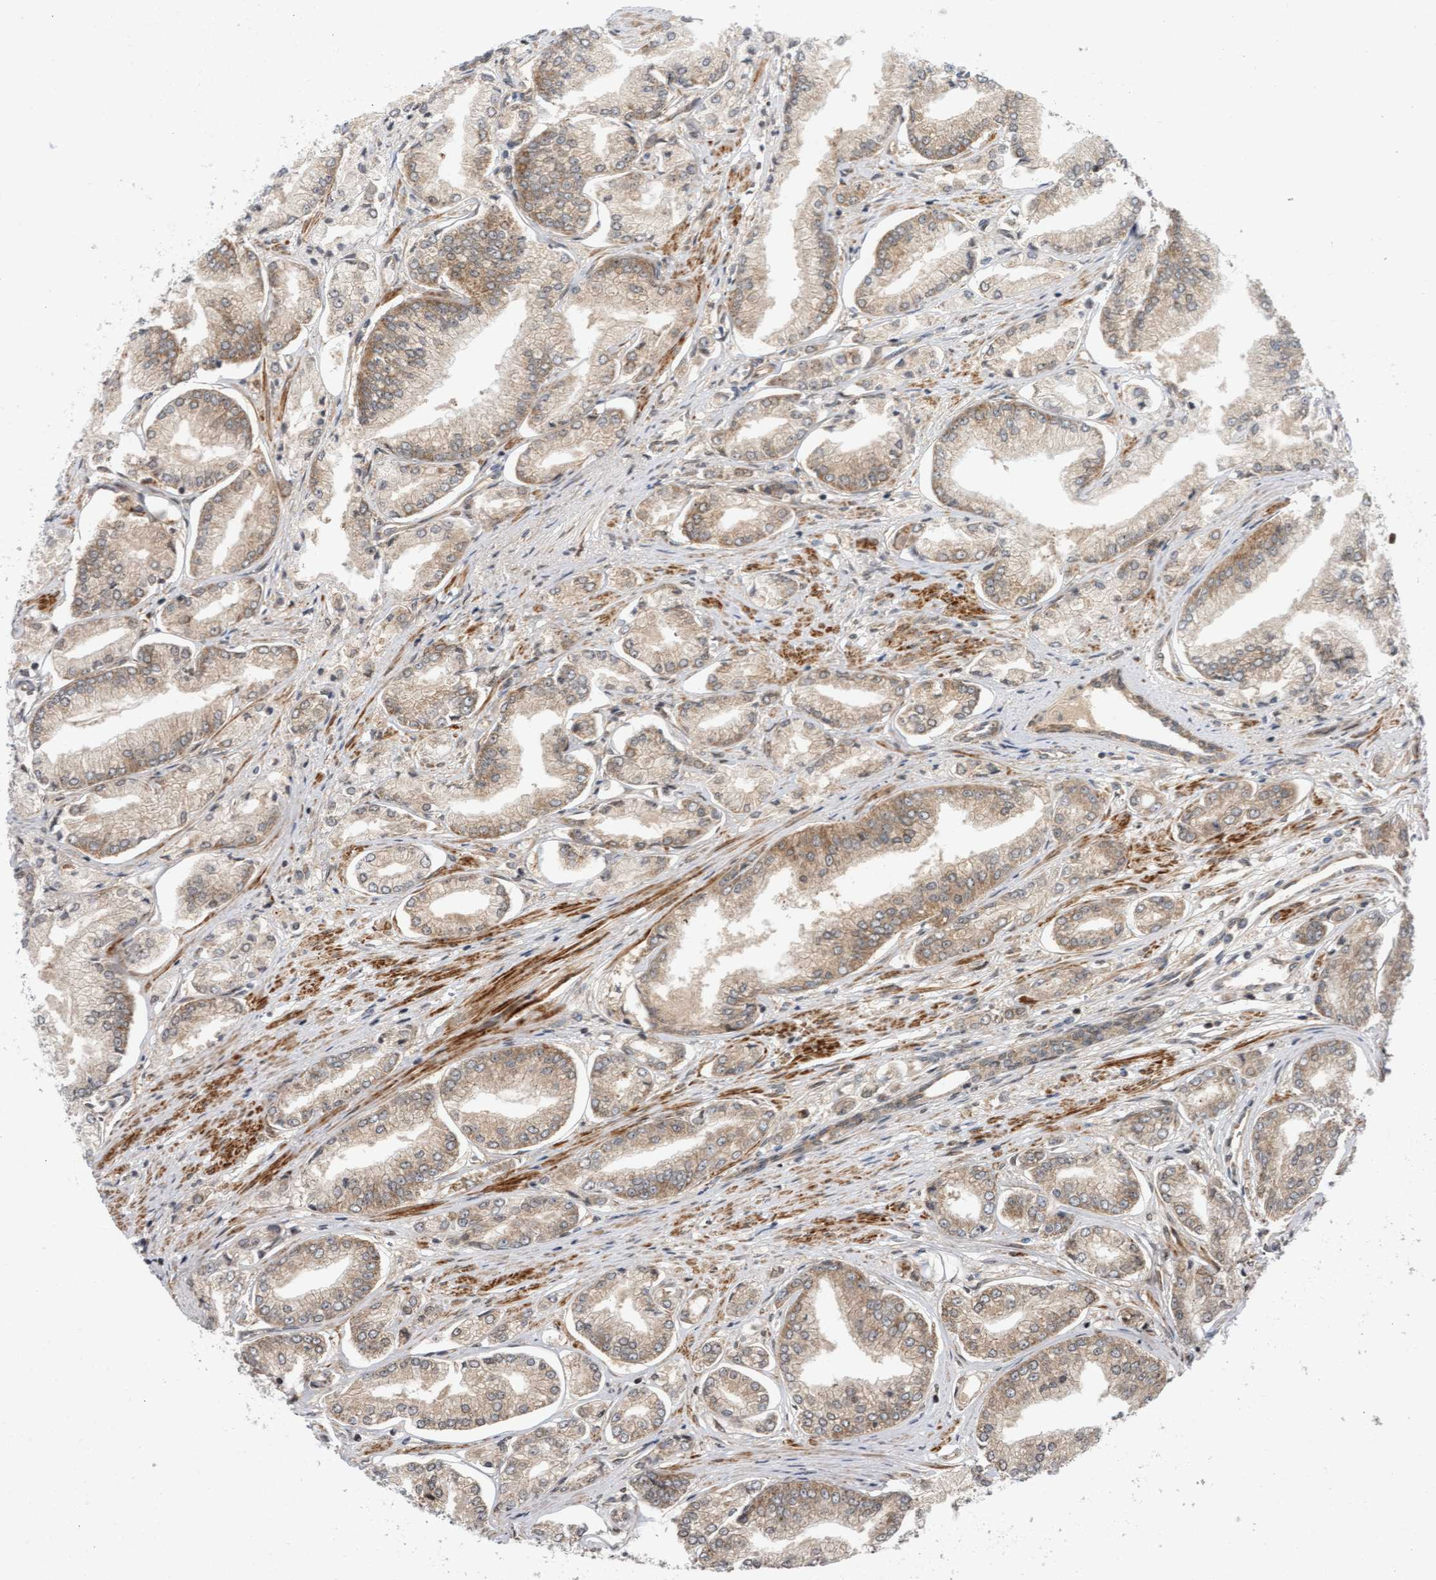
{"staining": {"intensity": "weak", "quantity": "25%-75%", "location": "cytoplasmic/membranous"}, "tissue": "prostate cancer", "cell_type": "Tumor cells", "image_type": "cancer", "snomed": [{"axis": "morphology", "description": "Adenocarcinoma, Low grade"}, {"axis": "topography", "description": "Prostate"}], "caption": "Protein positivity by immunohistochemistry (IHC) displays weak cytoplasmic/membranous positivity in approximately 25%-75% of tumor cells in prostate adenocarcinoma (low-grade).", "gene": "BAHCC1", "patient": {"sex": "male", "age": 52}}